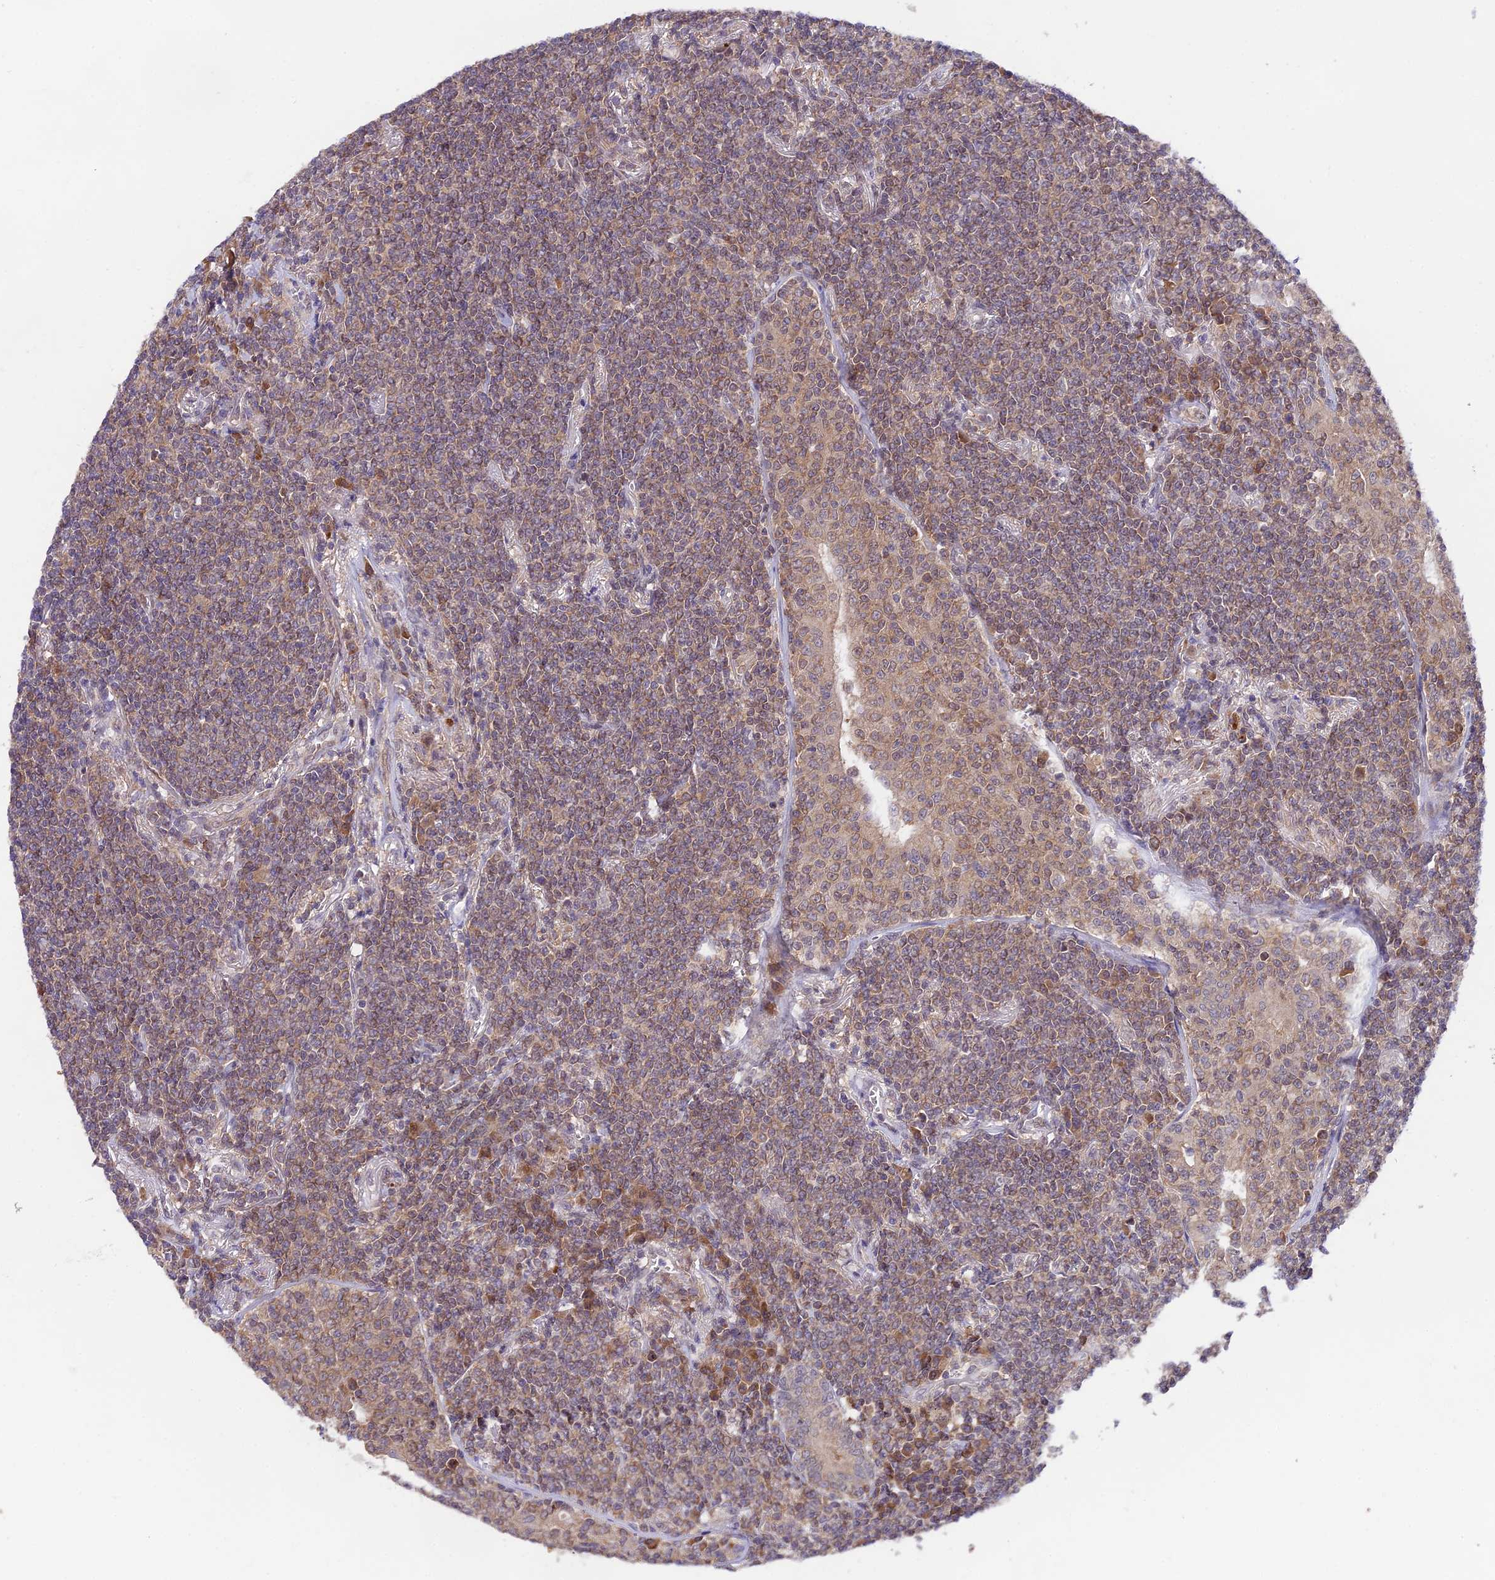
{"staining": {"intensity": "weak", "quantity": "25%-75%", "location": "cytoplasmic/membranous"}, "tissue": "lymphoma", "cell_type": "Tumor cells", "image_type": "cancer", "snomed": [{"axis": "morphology", "description": "Malignant lymphoma, non-Hodgkin's type, Low grade"}, {"axis": "topography", "description": "Lung"}], "caption": "IHC of lymphoma demonstrates low levels of weak cytoplasmic/membranous positivity in approximately 25%-75% of tumor cells. The staining was performed using DAB, with brown indicating positive protein expression. Nuclei are stained blue with hematoxylin.", "gene": "TRIM40", "patient": {"sex": "female", "age": 71}}